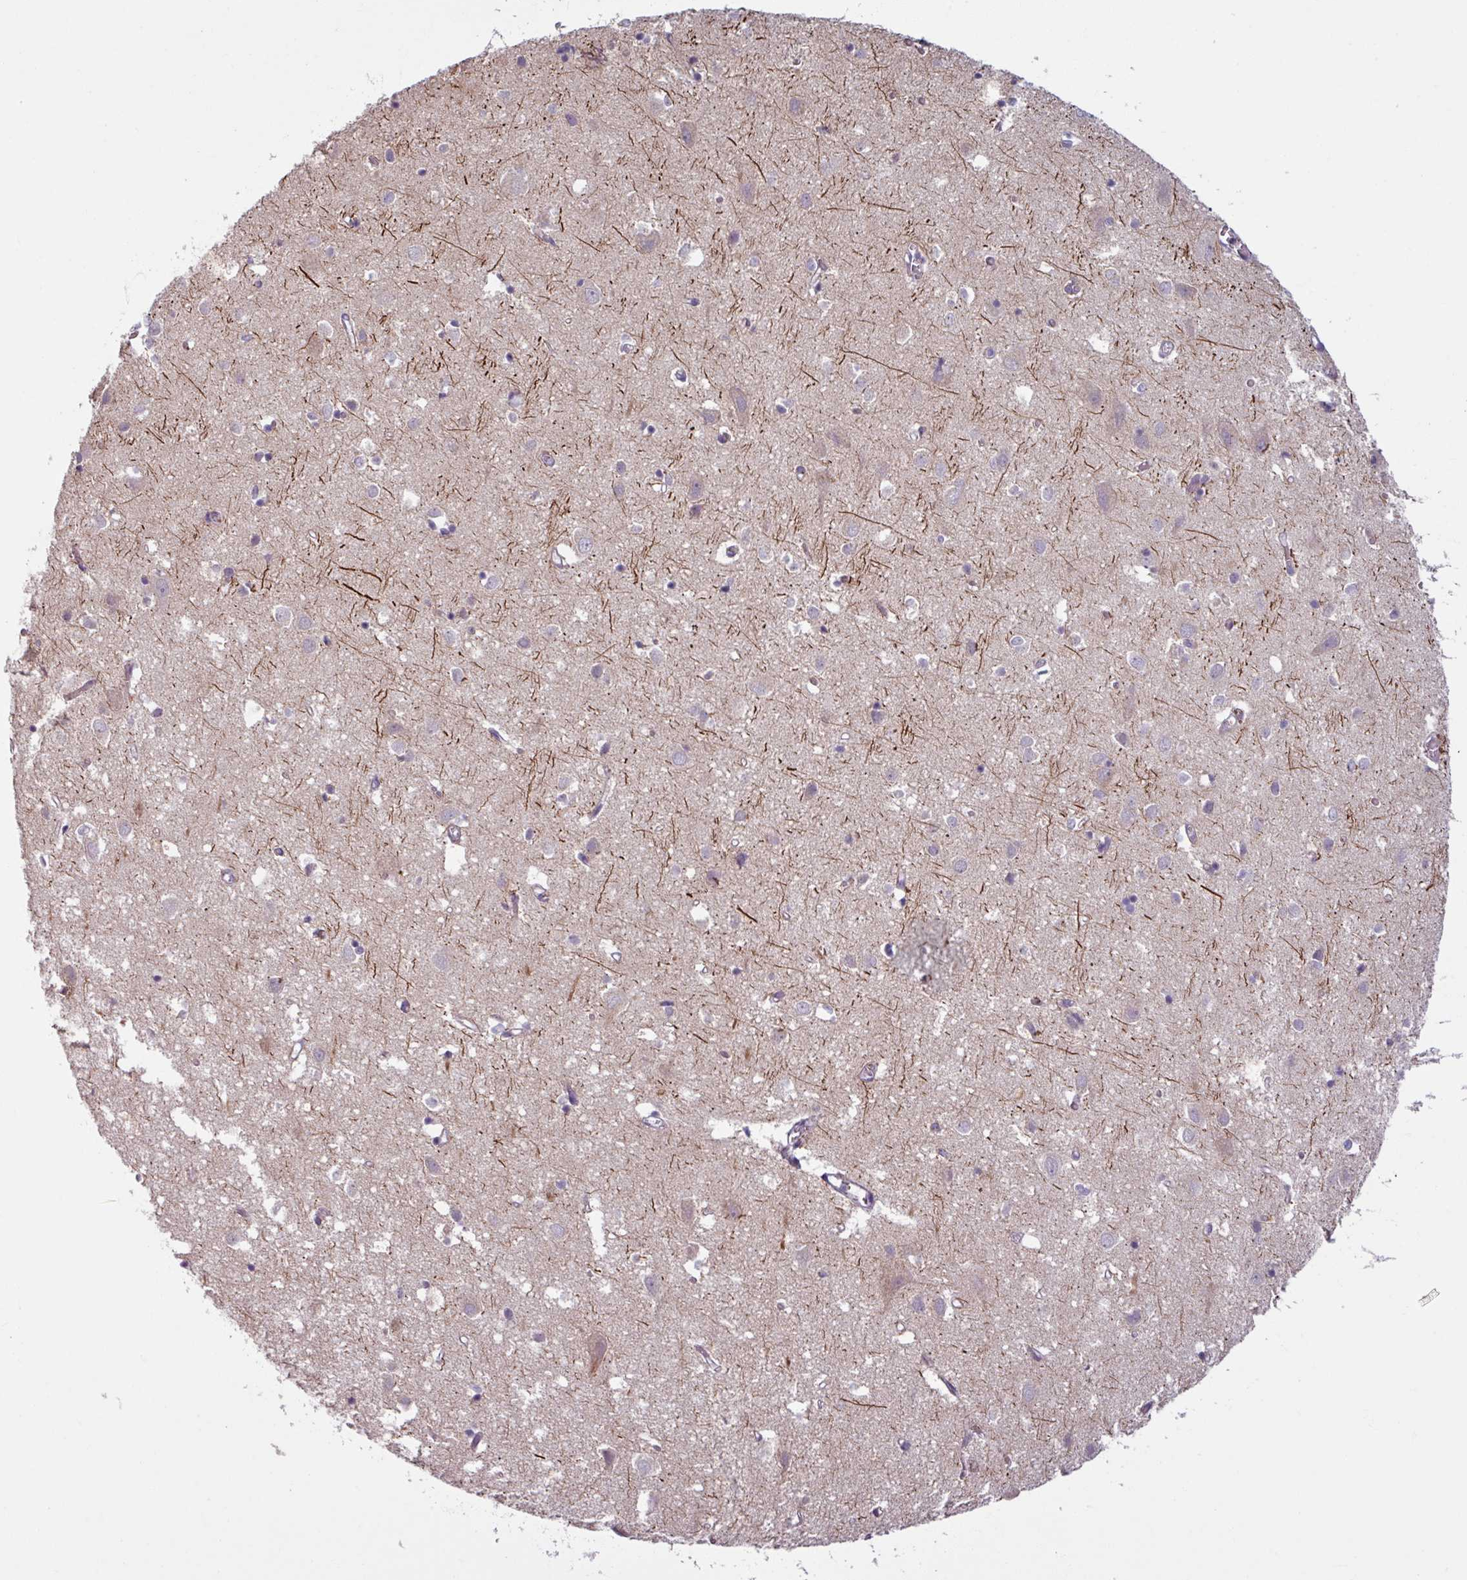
{"staining": {"intensity": "weak", "quantity": "25%-75%", "location": "cytoplasmic/membranous,nuclear"}, "tissue": "cerebral cortex", "cell_type": "Endothelial cells", "image_type": "normal", "snomed": [{"axis": "morphology", "description": "Normal tissue, NOS"}, {"axis": "topography", "description": "Cerebral cortex"}], "caption": "The micrograph reveals staining of benign cerebral cortex, revealing weak cytoplasmic/membranous,nuclear protein staining (brown color) within endothelial cells.", "gene": "OGFOD3", "patient": {"sex": "male", "age": 70}}